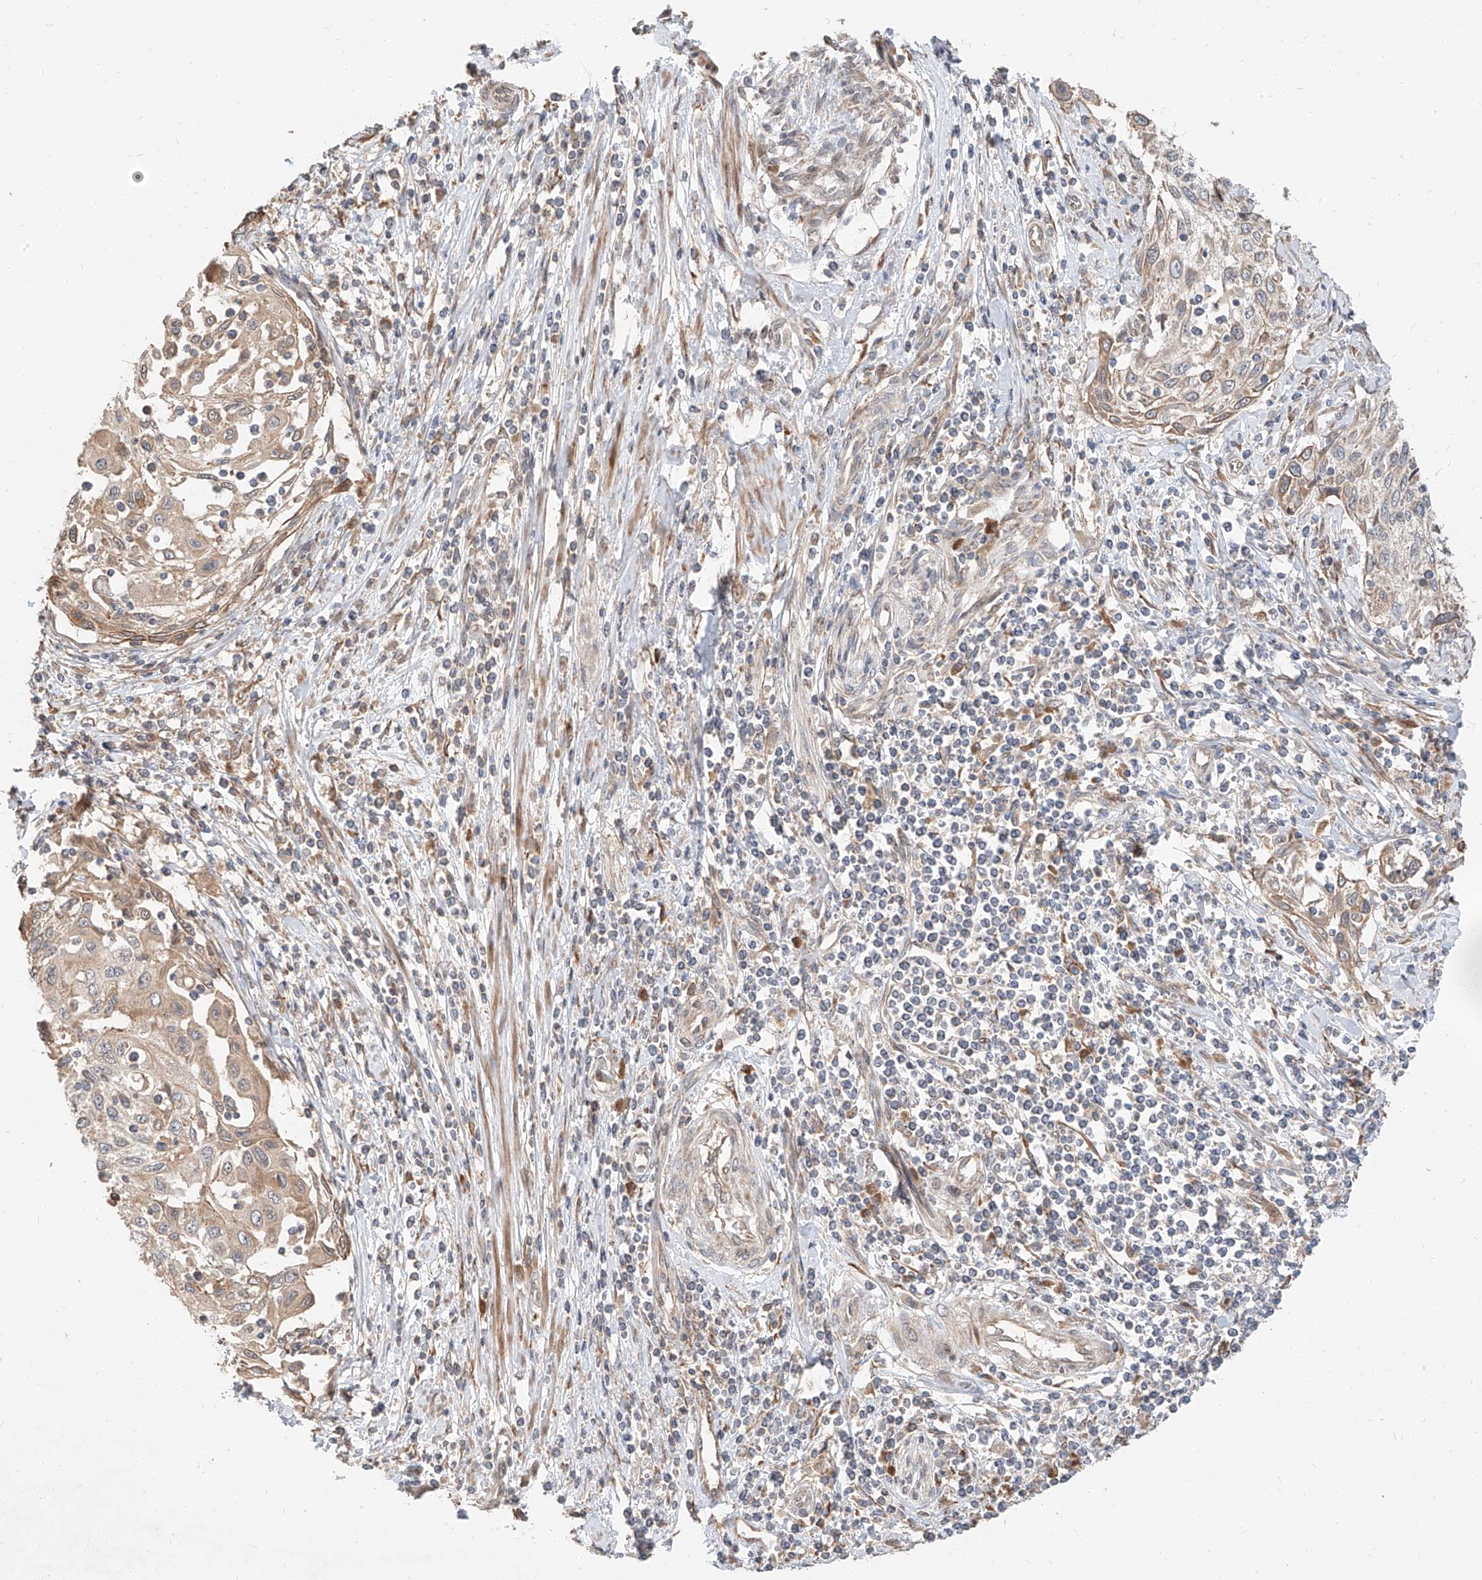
{"staining": {"intensity": "weak", "quantity": "25%-75%", "location": "cytoplasmic/membranous"}, "tissue": "cervical cancer", "cell_type": "Tumor cells", "image_type": "cancer", "snomed": [{"axis": "morphology", "description": "Squamous cell carcinoma, NOS"}, {"axis": "topography", "description": "Cervix"}], "caption": "IHC (DAB (3,3'-diaminobenzidine)) staining of squamous cell carcinoma (cervical) demonstrates weak cytoplasmic/membranous protein expression in approximately 25%-75% of tumor cells.", "gene": "STX19", "patient": {"sex": "female", "age": 70}}